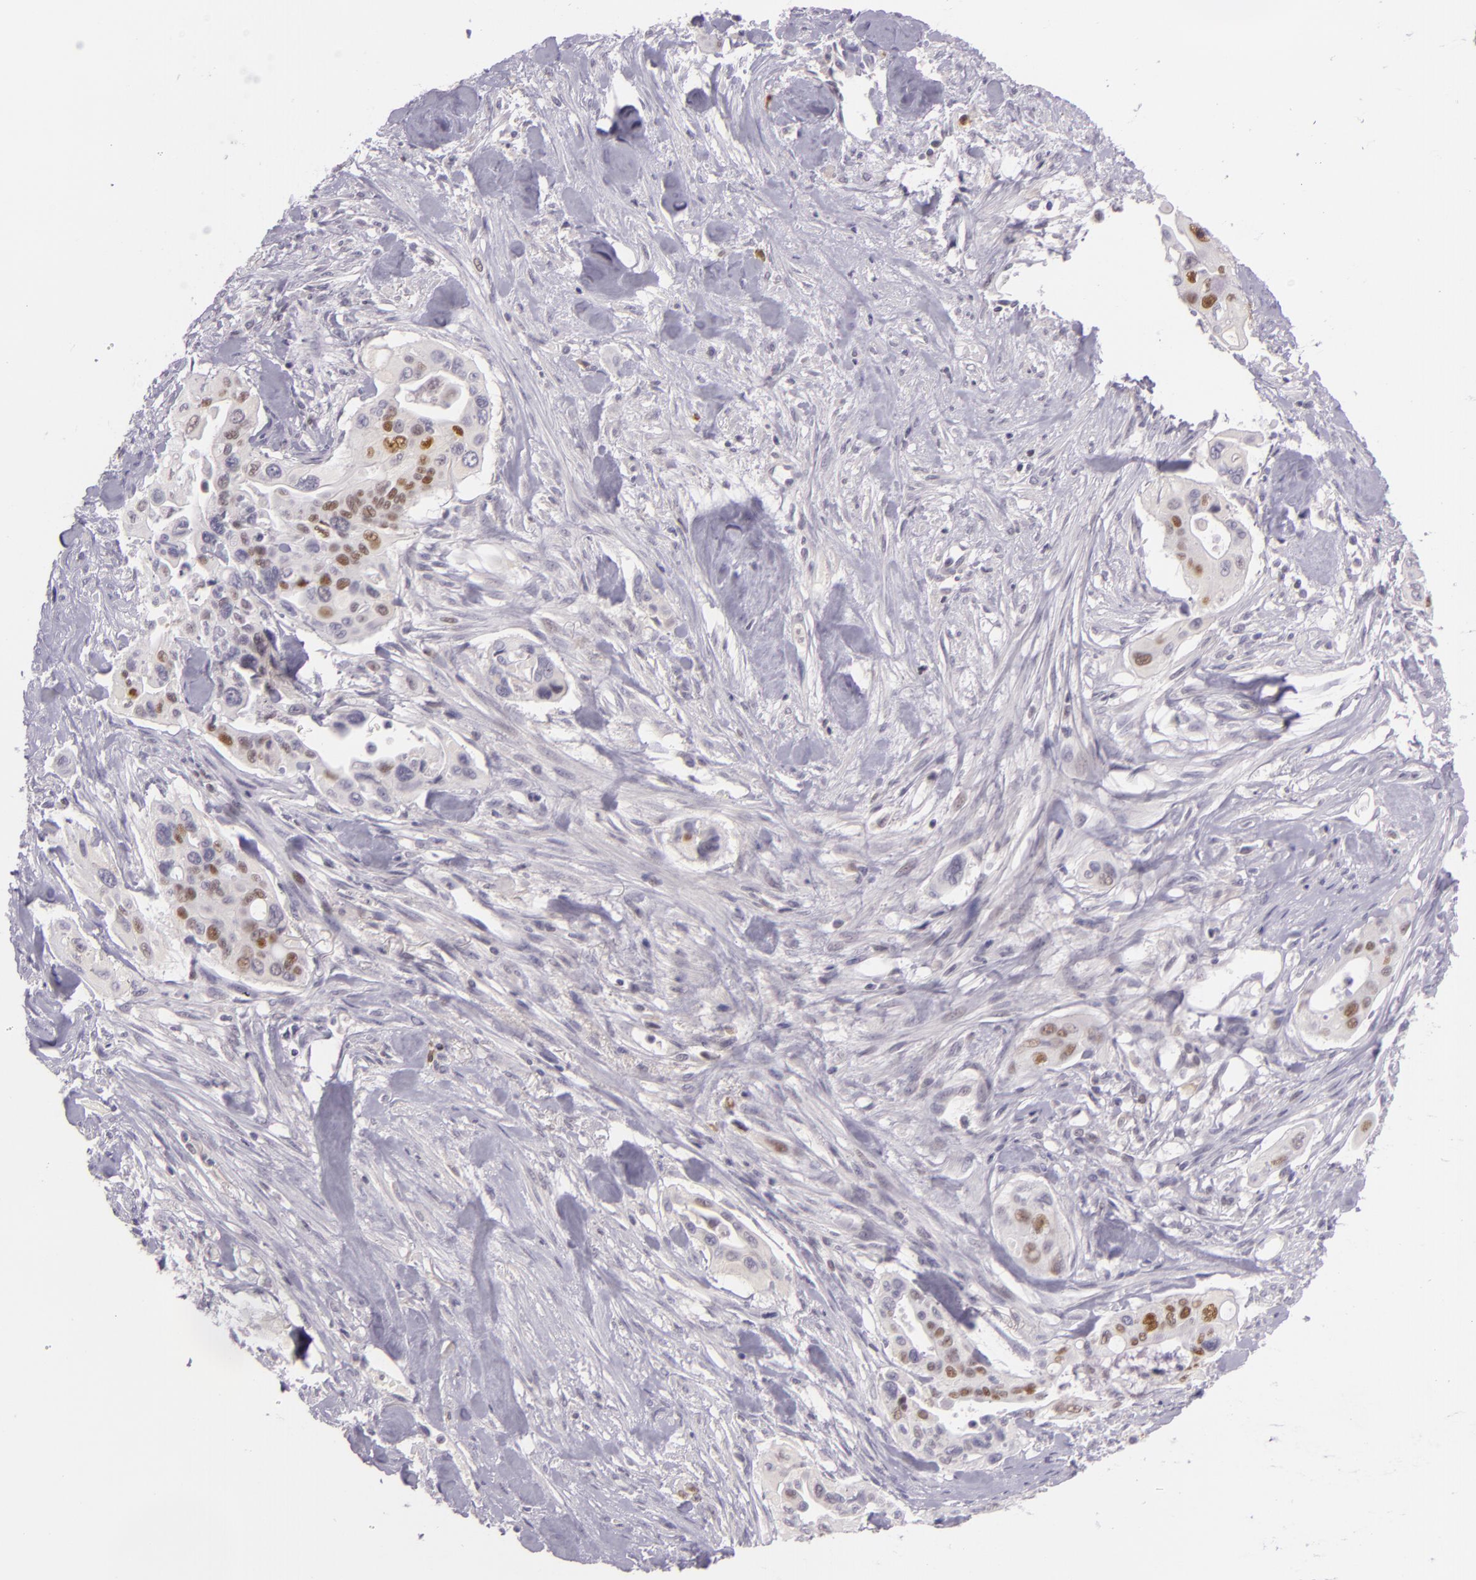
{"staining": {"intensity": "weak", "quantity": "<25%", "location": "nuclear"}, "tissue": "pancreatic cancer", "cell_type": "Tumor cells", "image_type": "cancer", "snomed": [{"axis": "morphology", "description": "Adenocarcinoma, NOS"}, {"axis": "topography", "description": "Pancreas"}], "caption": "This photomicrograph is of pancreatic cancer (adenocarcinoma) stained with IHC to label a protein in brown with the nuclei are counter-stained blue. There is no staining in tumor cells.", "gene": "CHEK2", "patient": {"sex": "male", "age": 77}}